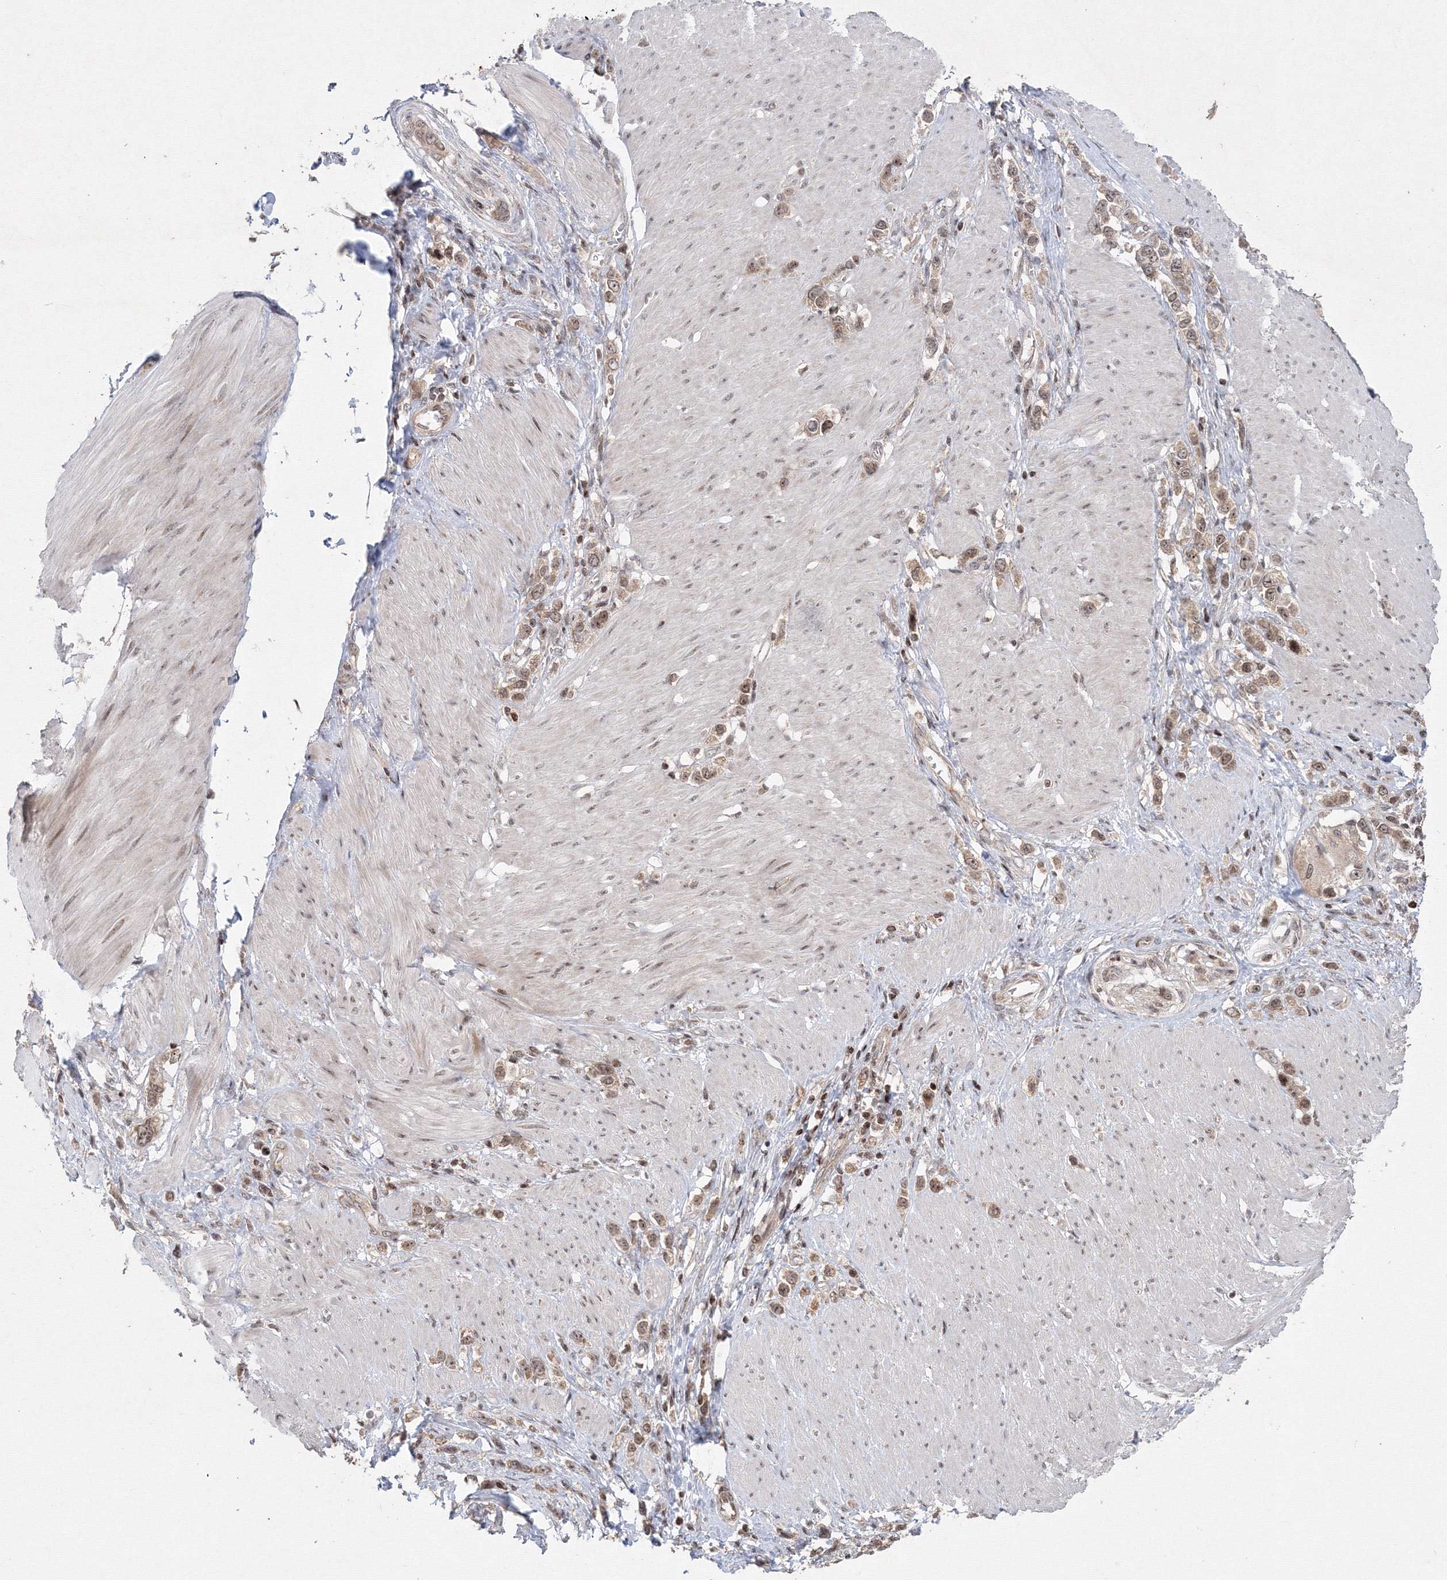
{"staining": {"intensity": "moderate", "quantity": ">75%", "location": "cytoplasmic/membranous,nuclear"}, "tissue": "stomach cancer", "cell_type": "Tumor cells", "image_type": "cancer", "snomed": [{"axis": "morphology", "description": "Normal tissue, NOS"}, {"axis": "morphology", "description": "Adenocarcinoma, NOS"}, {"axis": "topography", "description": "Stomach, upper"}, {"axis": "topography", "description": "Stomach"}], "caption": "DAB (3,3'-diaminobenzidine) immunohistochemical staining of human adenocarcinoma (stomach) shows moderate cytoplasmic/membranous and nuclear protein positivity in approximately >75% of tumor cells. (DAB (3,3'-diaminobenzidine) IHC, brown staining for protein, blue staining for nuclei).", "gene": "MKRN2", "patient": {"sex": "female", "age": 65}}